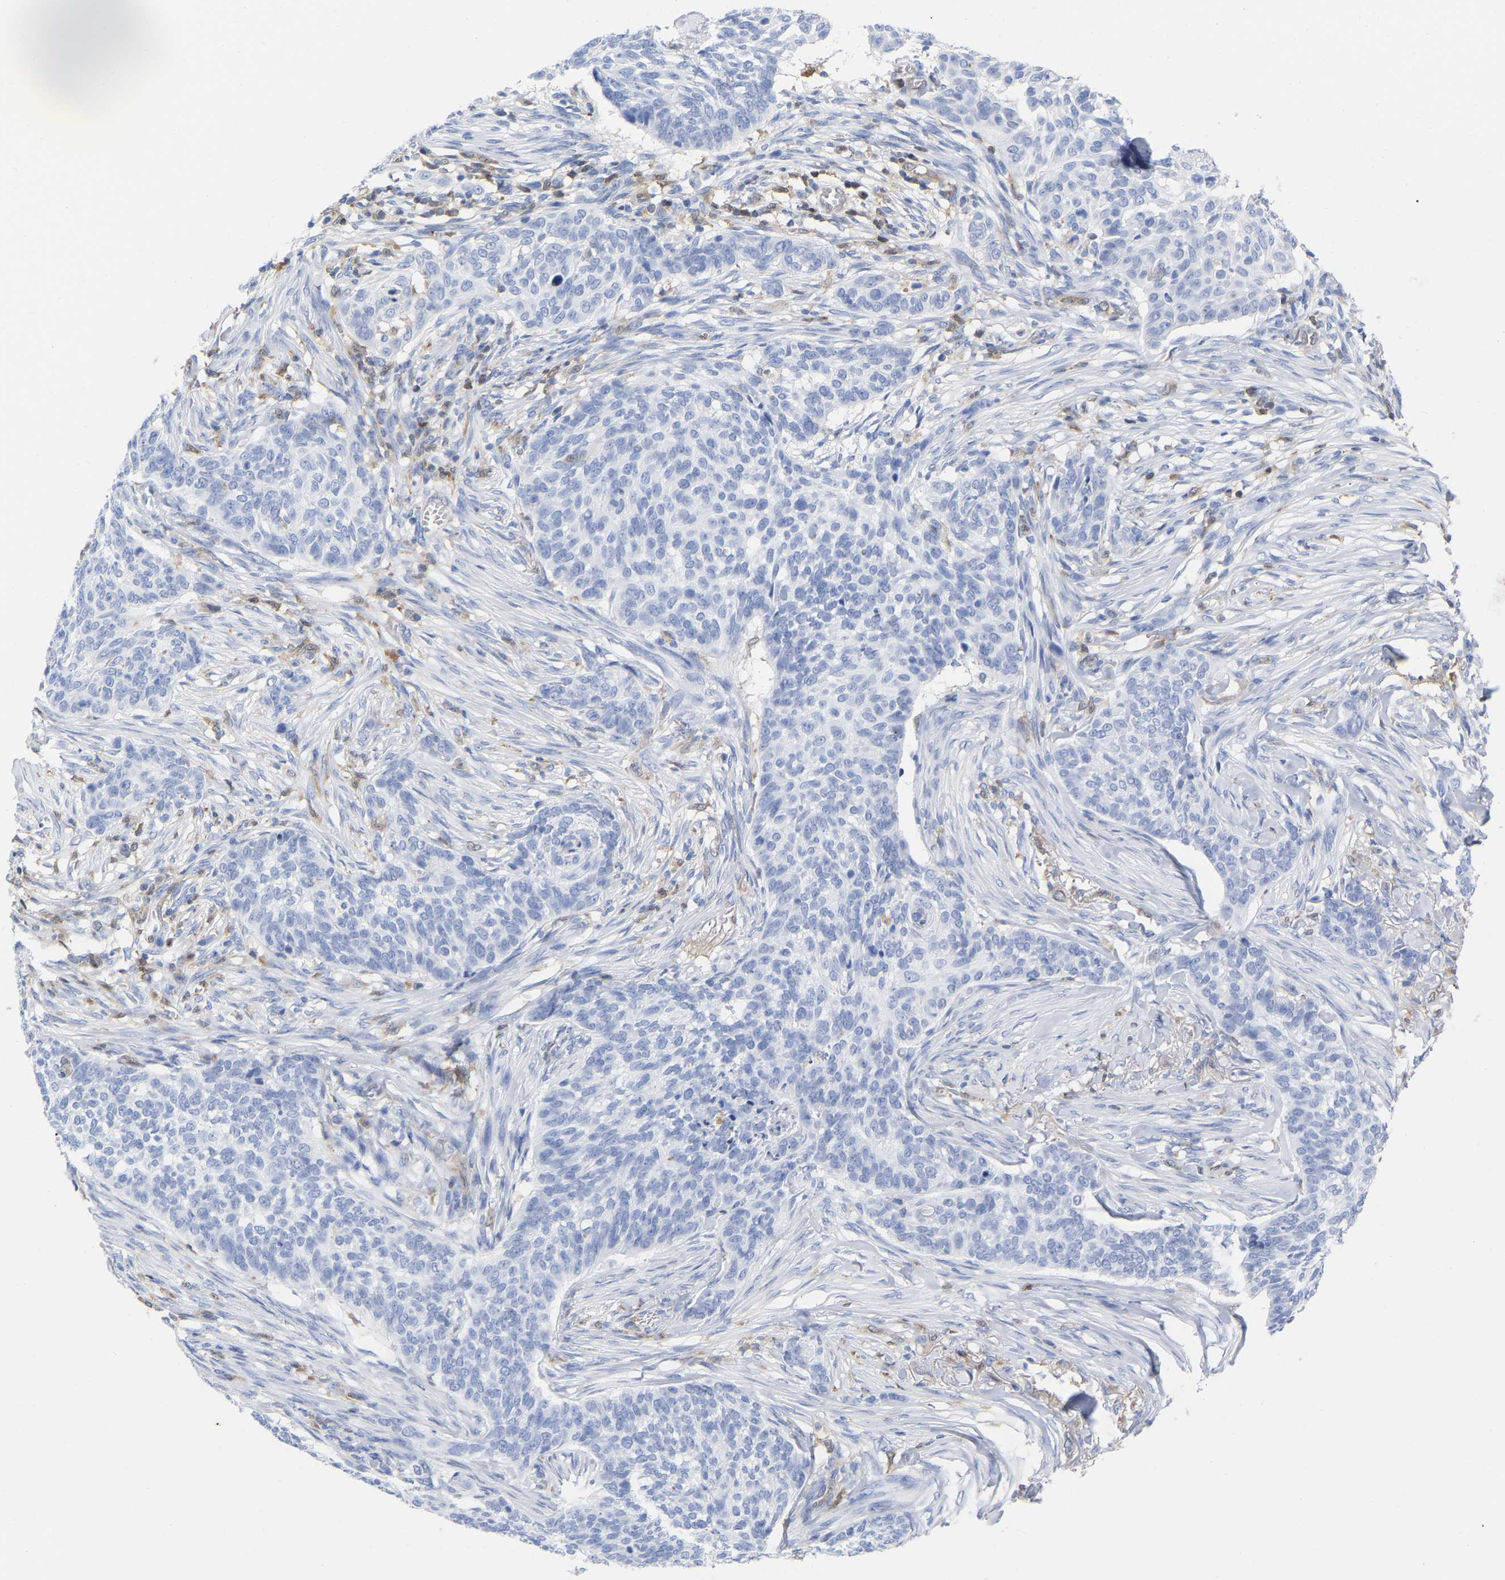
{"staining": {"intensity": "negative", "quantity": "none", "location": "none"}, "tissue": "skin cancer", "cell_type": "Tumor cells", "image_type": "cancer", "snomed": [{"axis": "morphology", "description": "Basal cell carcinoma"}, {"axis": "topography", "description": "Skin"}], "caption": "IHC image of skin basal cell carcinoma stained for a protein (brown), which displays no positivity in tumor cells.", "gene": "GIMAP4", "patient": {"sex": "male", "age": 85}}